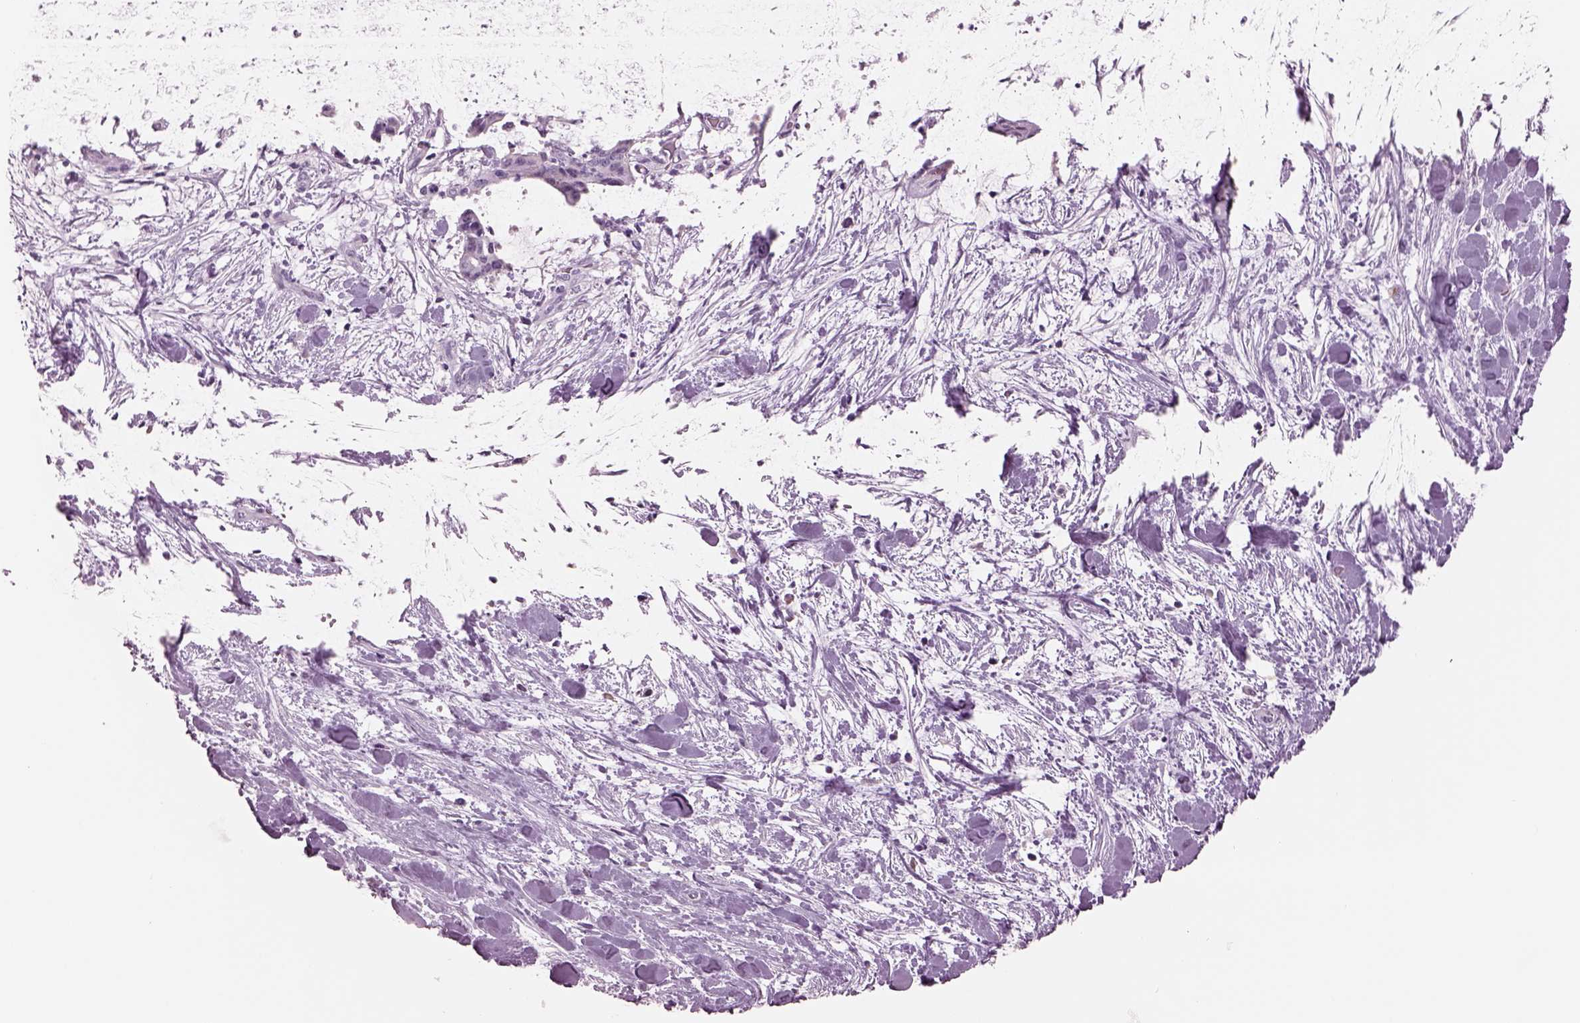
{"staining": {"intensity": "negative", "quantity": "none", "location": "none"}, "tissue": "liver cancer", "cell_type": "Tumor cells", "image_type": "cancer", "snomed": [{"axis": "morphology", "description": "Cholangiocarcinoma"}, {"axis": "topography", "description": "Liver"}], "caption": "Immunohistochemistry photomicrograph of neoplastic tissue: human liver cancer stained with DAB (3,3'-diaminobenzidine) reveals no significant protein positivity in tumor cells.", "gene": "CYLC1", "patient": {"sex": "female", "age": 73}}